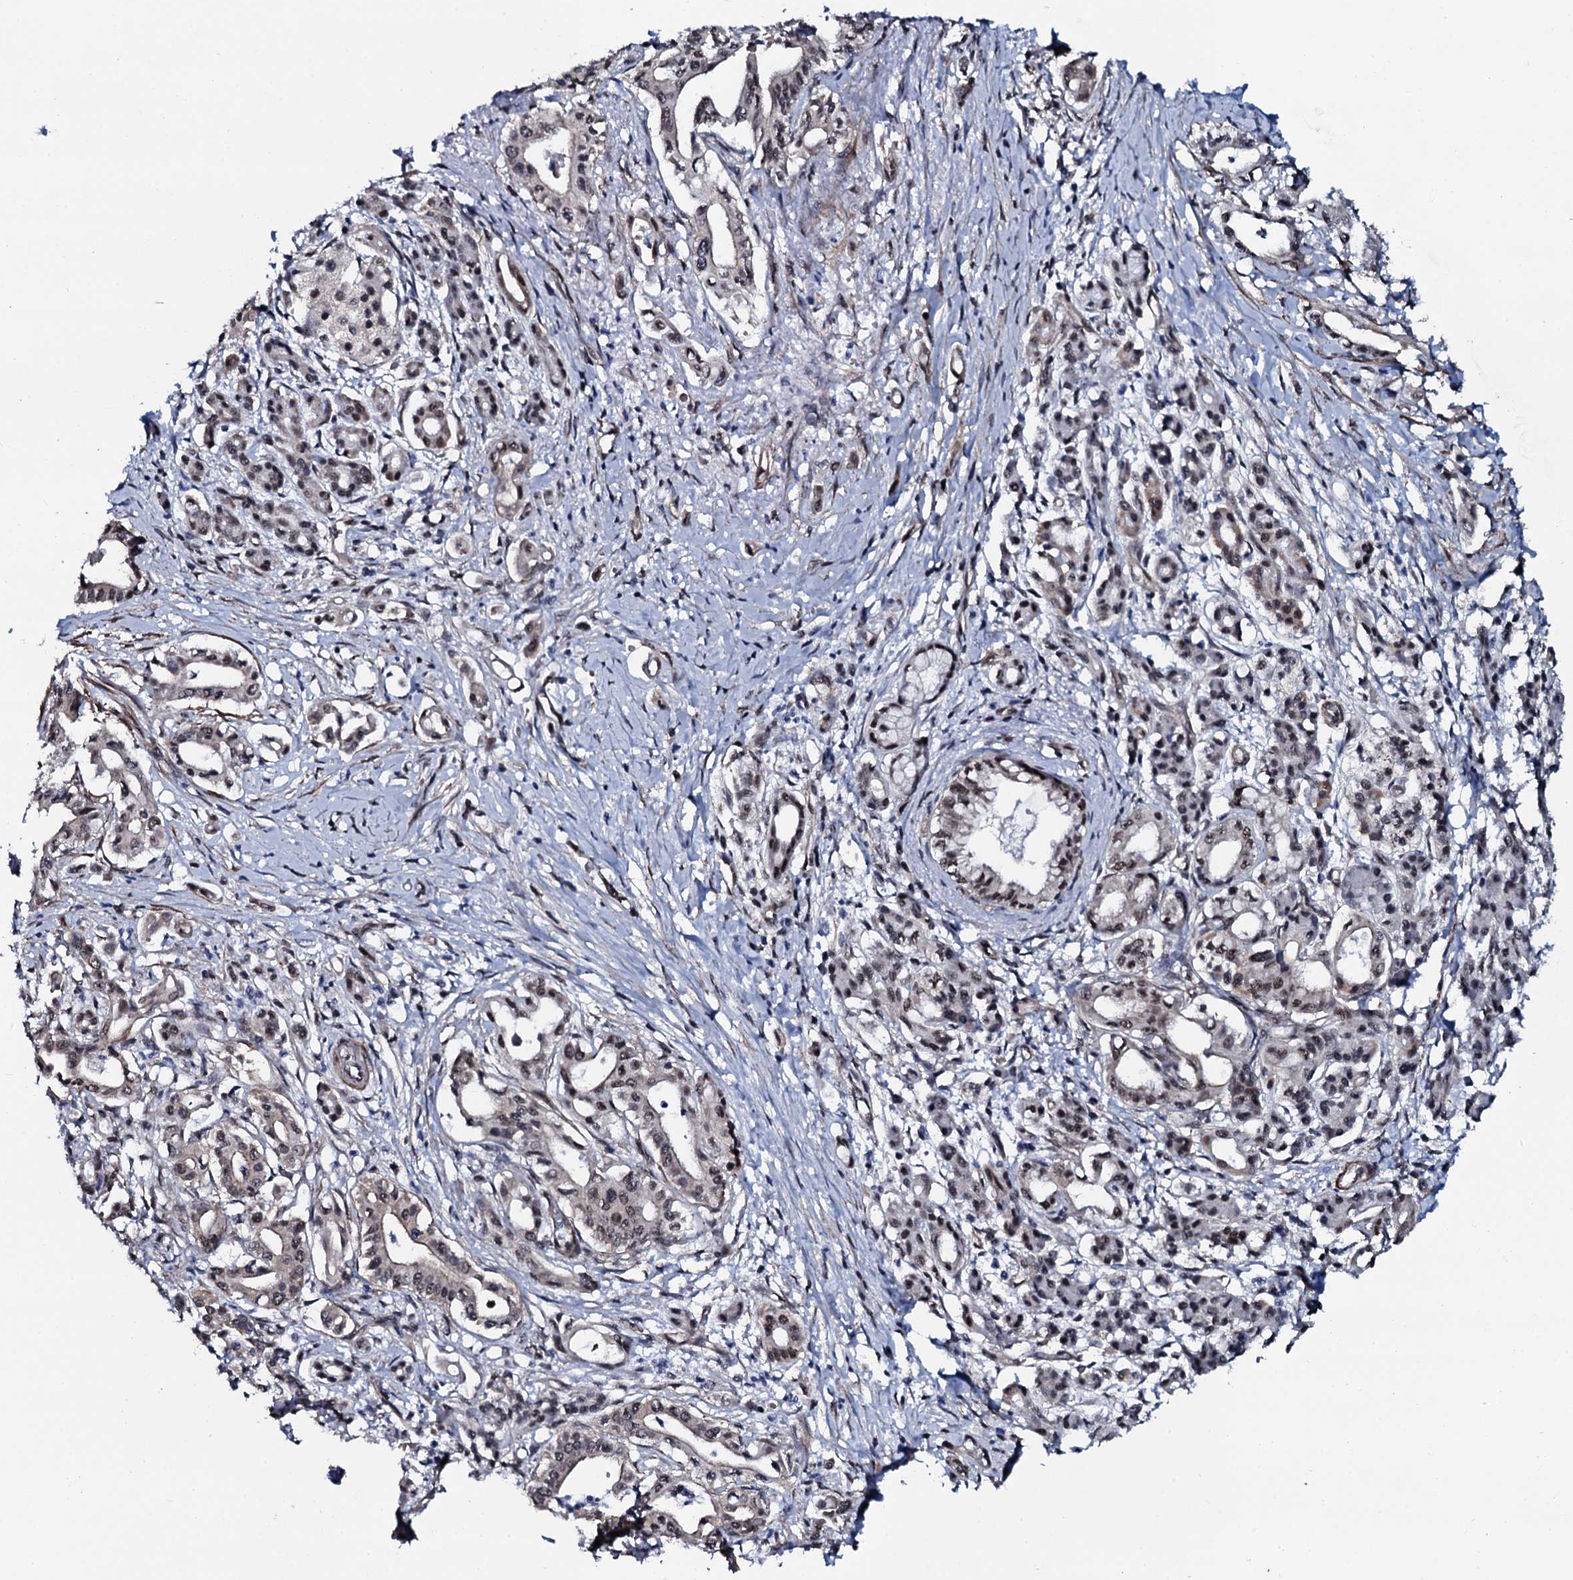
{"staining": {"intensity": "weak", "quantity": "25%-75%", "location": "nuclear"}, "tissue": "pancreatic cancer", "cell_type": "Tumor cells", "image_type": "cancer", "snomed": [{"axis": "morphology", "description": "Adenocarcinoma, NOS"}, {"axis": "topography", "description": "Pancreas"}], "caption": "High-power microscopy captured an IHC image of adenocarcinoma (pancreatic), revealing weak nuclear expression in about 25%-75% of tumor cells.", "gene": "CWC15", "patient": {"sex": "female", "age": 77}}